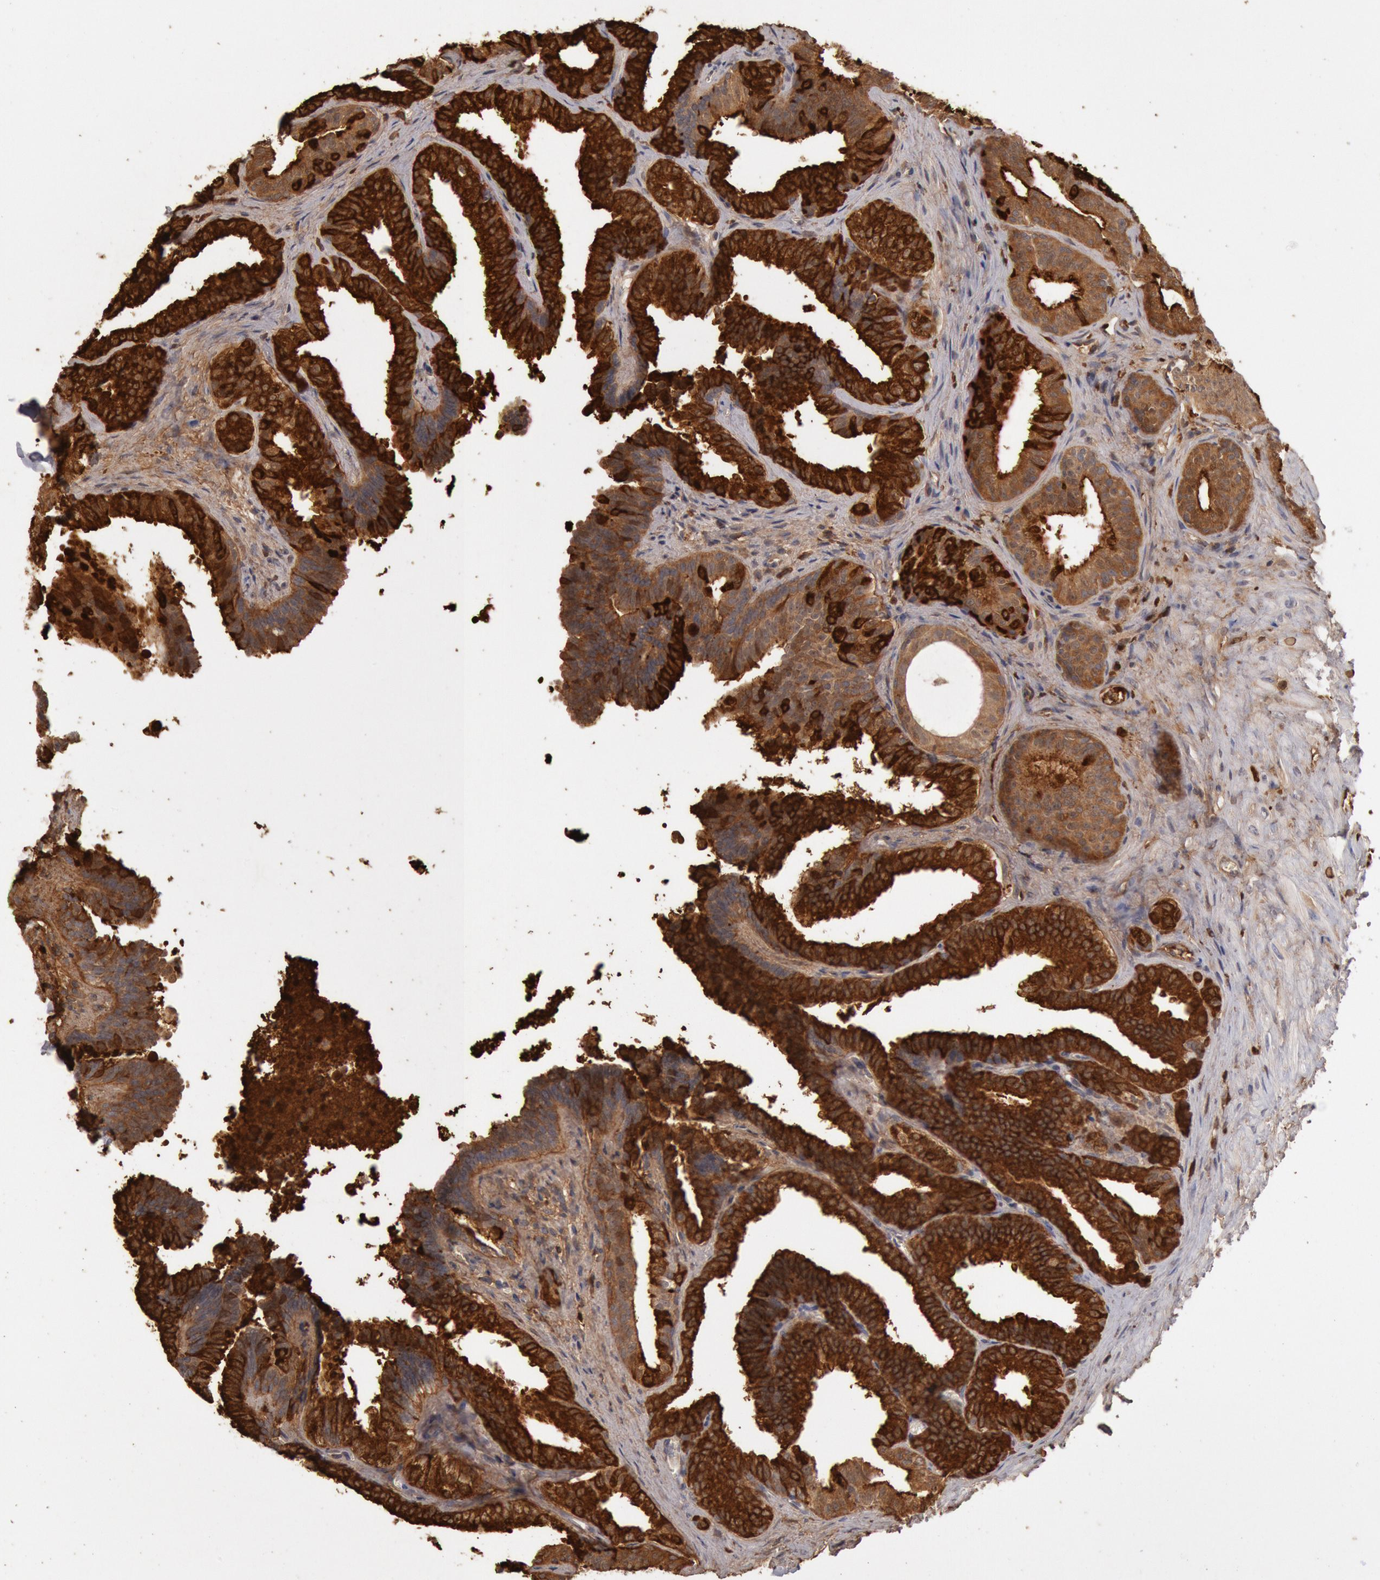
{"staining": {"intensity": "strong", "quantity": ">75%", "location": "cytoplasmic/membranous"}, "tissue": "seminal vesicle", "cell_type": "Glandular cells", "image_type": "normal", "snomed": [{"axis": "morphology", "description": "Normal tissue, NOS"}, {"axis": "topography", "description": "Seminal veicle"}], "caption": "Strong cytoplasmic/membranous staining is appreciated in about >75% of glandular cells in benign seminal vesicle.", "gene": "DNAJA1", "patient": {"sex": "male", "age": 26}}